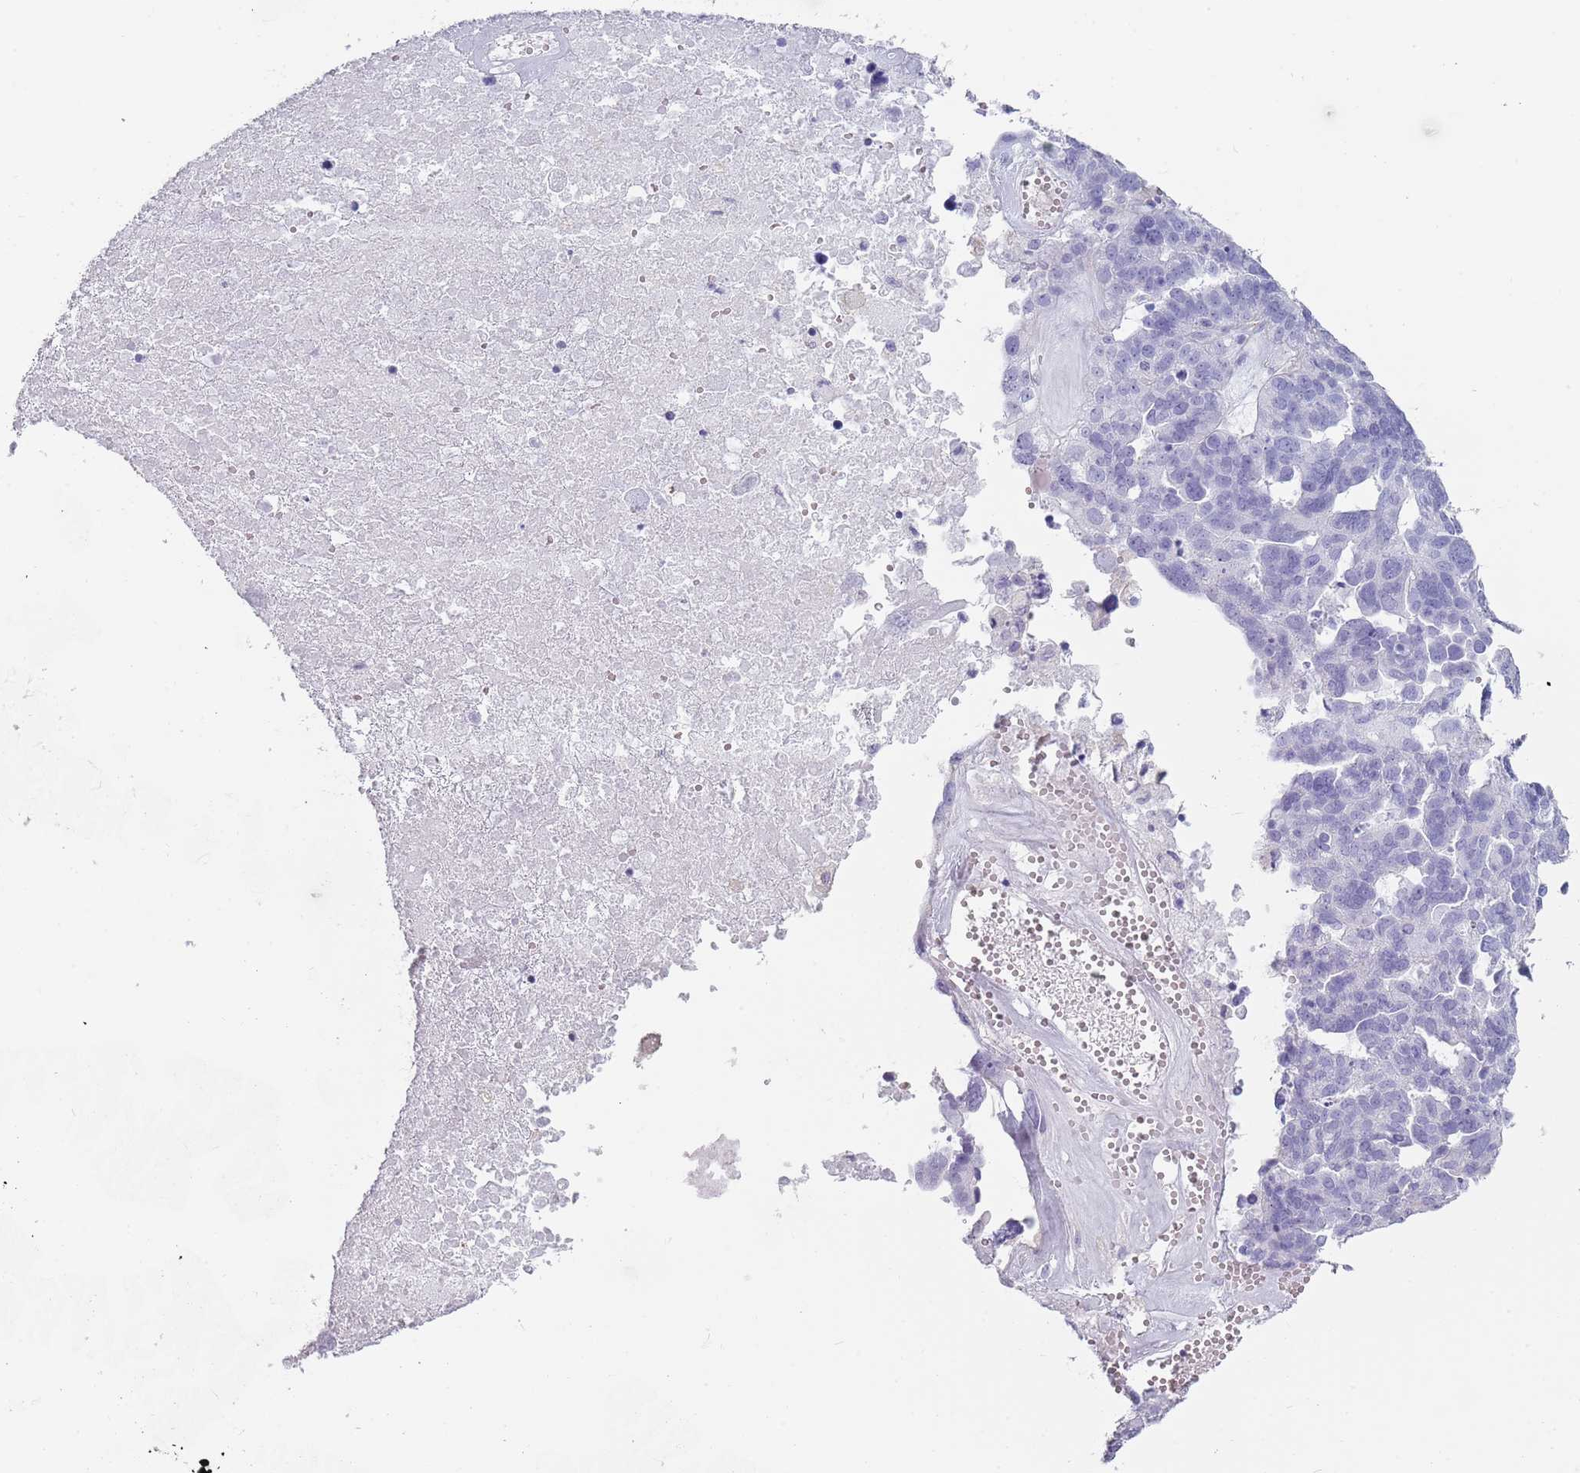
{"staining": {"intensity": "negative", "quantity": "none", "location": "none"}, "tissue": "ovarian cancer", "cell_type": "Tumor cells", "image_type": "cancer", "snomed": [{"axis": "morphology", "description": "Cystadenocarcinoma, serous, NOS"}, {"axis": "topography", "description": "Ovary"}], "caption": "This is an immunohistochemistry photomicrograph of ovarian serous cystadenocarcinoma. There is no expression in tumor cells.", "gene": "COLEC12", "patient": {"sex": "female", "age": 59}}